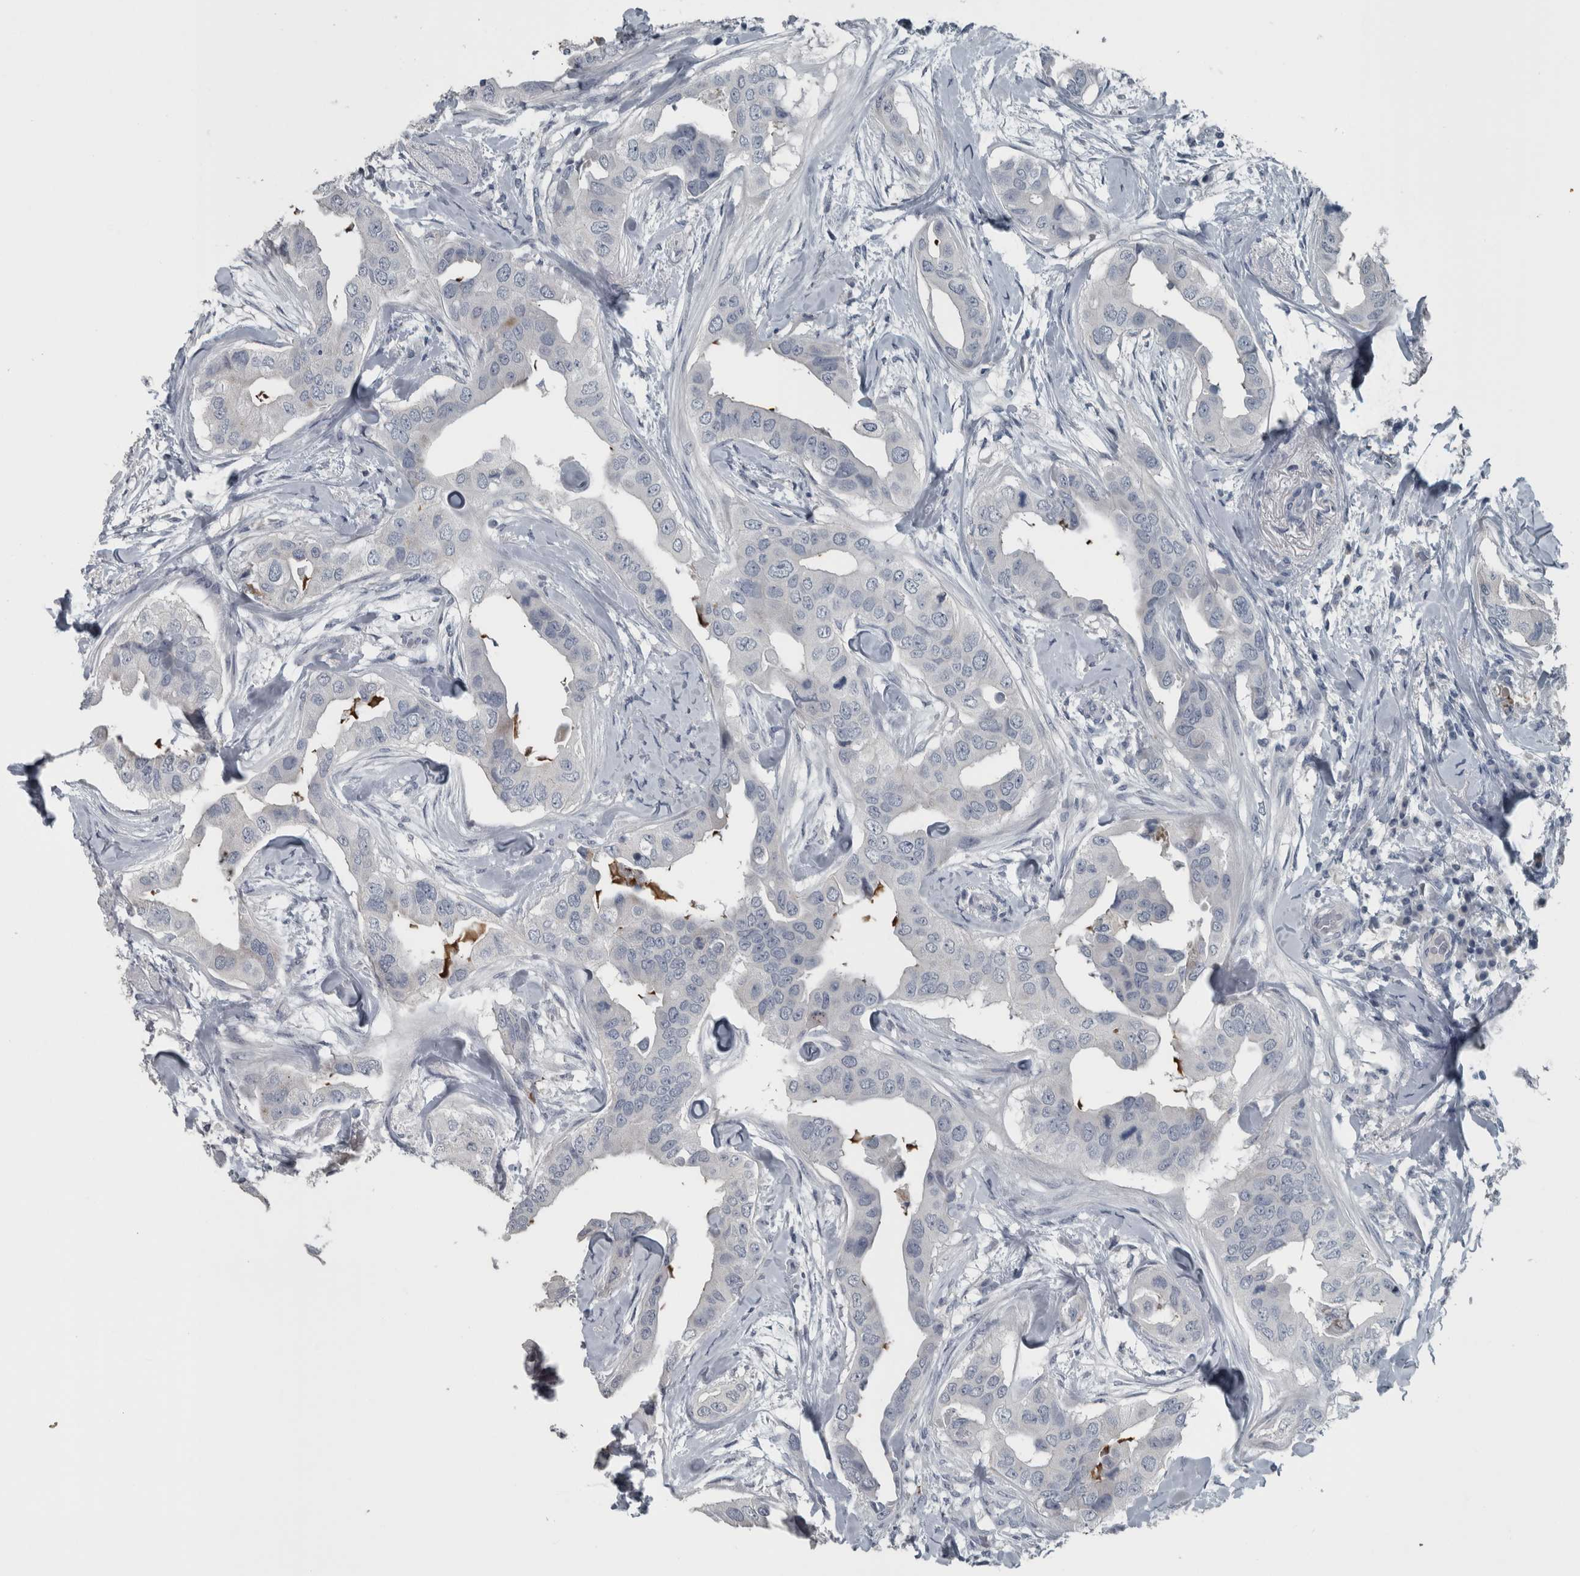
{"staining": {"intensity": "negative", "quantity": "none", "location": "none"}, "tissue": "breast cancer", "cell_type": "Tumor cells", "image_type": "cancer", "snomed": [{"axis": "morphology", "description": "Duct carcinoma"}, {"axis": "topography", "description": "Breast"}], "caption": "A photomicrograph of breast cancer stained for a protein displays no brown staining in tumor cells.", "gene": "KRT20", "patient": {"sex": "female", "age": 40}}